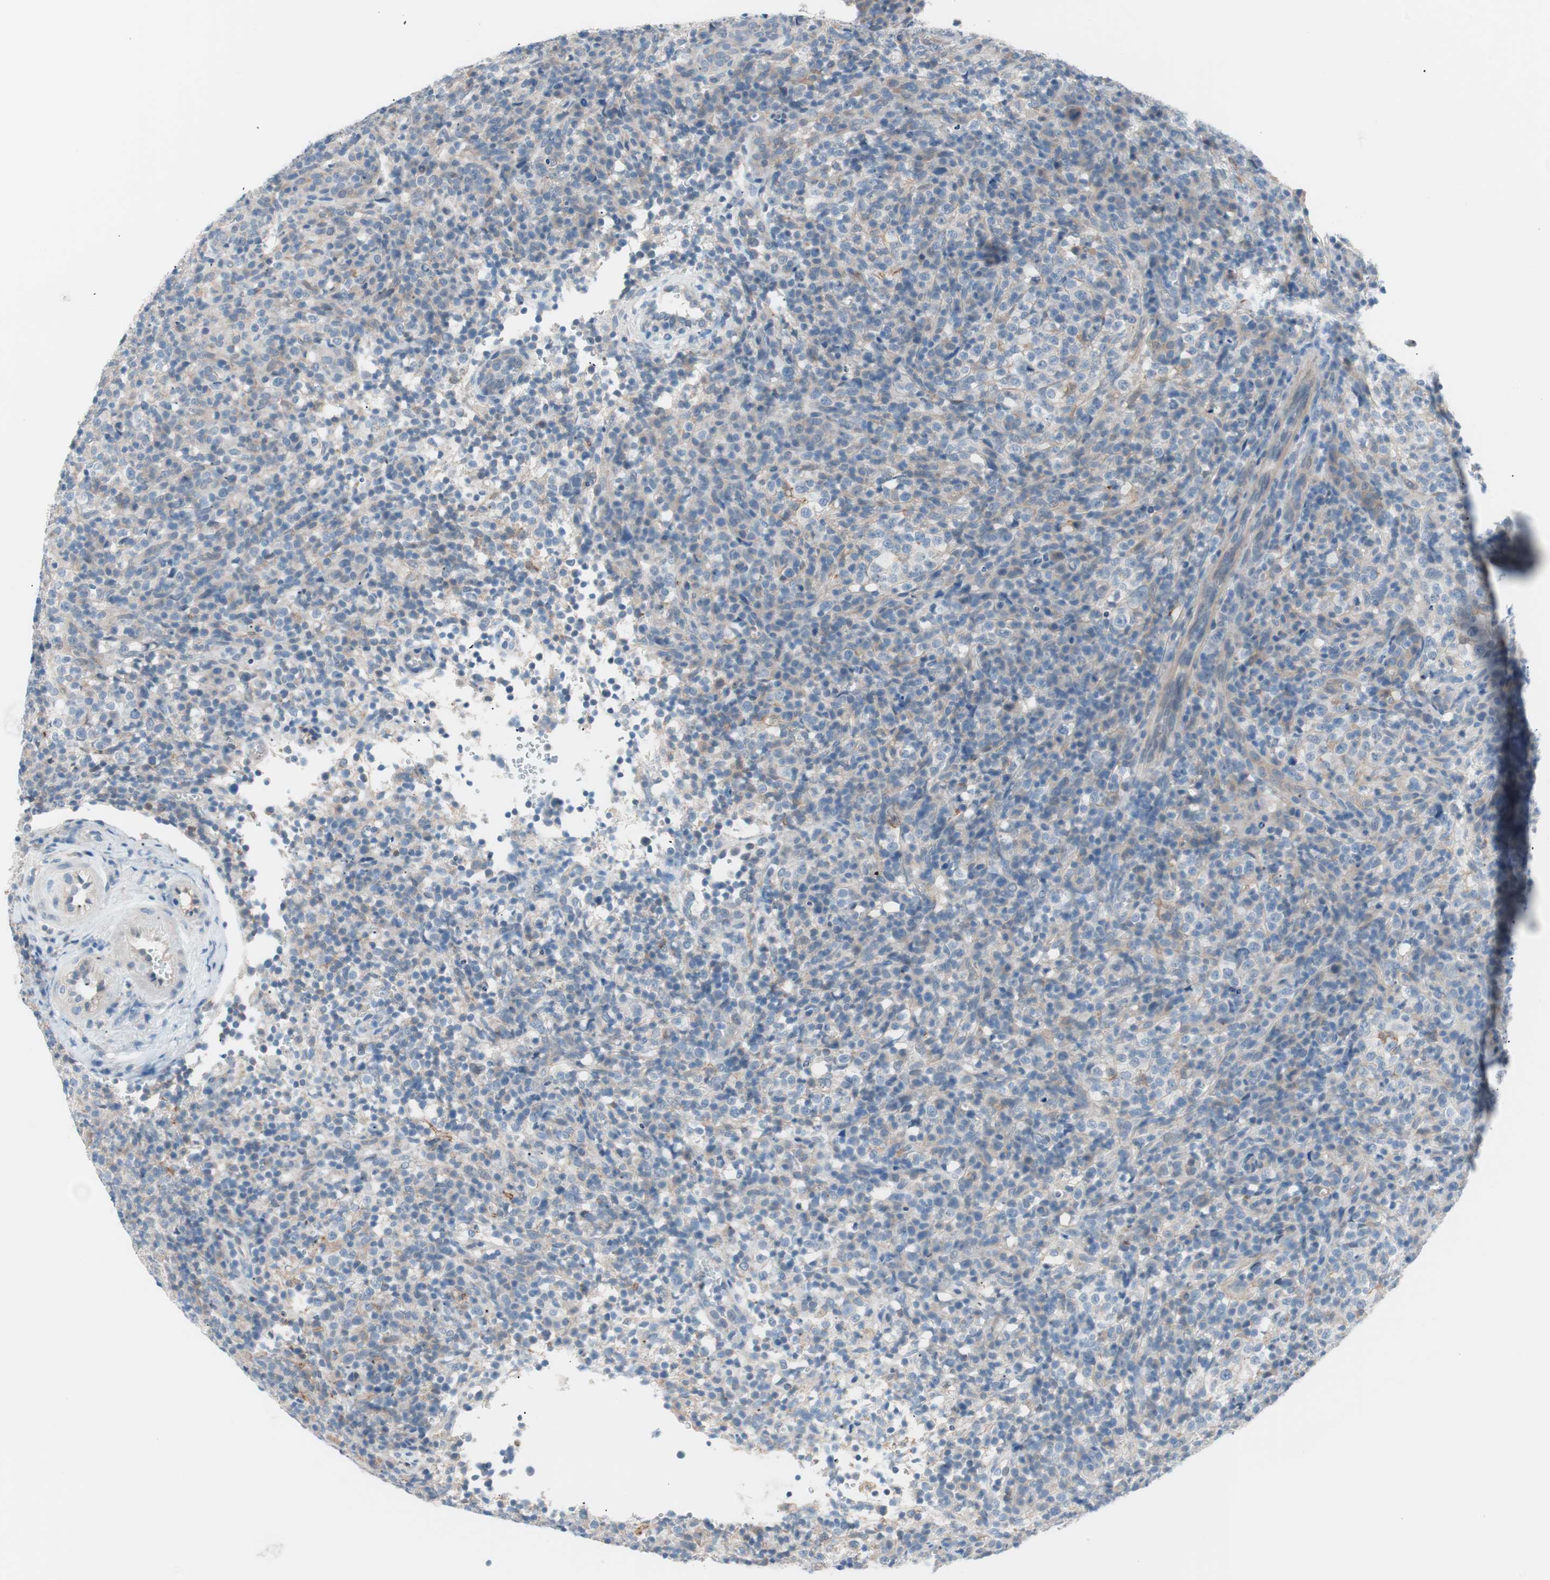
{"staining": {"intensity": "weak", "quantity": "25%-75%", "location": "cytoplasmic/membranous"}, "tissue": "lymphoma", "cell_type": "Tumor cells", "image_type": "cancer", "snomed": [{"axis": "morphology", "description": "Malignant lymphoma, non-Hodgkin's type, High grade"}, {"axis": "topography", "description": "Lymph node"}], "caption": "The photomicrograph exhibits immunohistochemical staining of lymphoma. There is weak cytoplasmic/membranous positivity is seen in about 25%-75% of tumor cells.", "gene": "VIL1", "patient": {"sex": "female", "age": 76}}